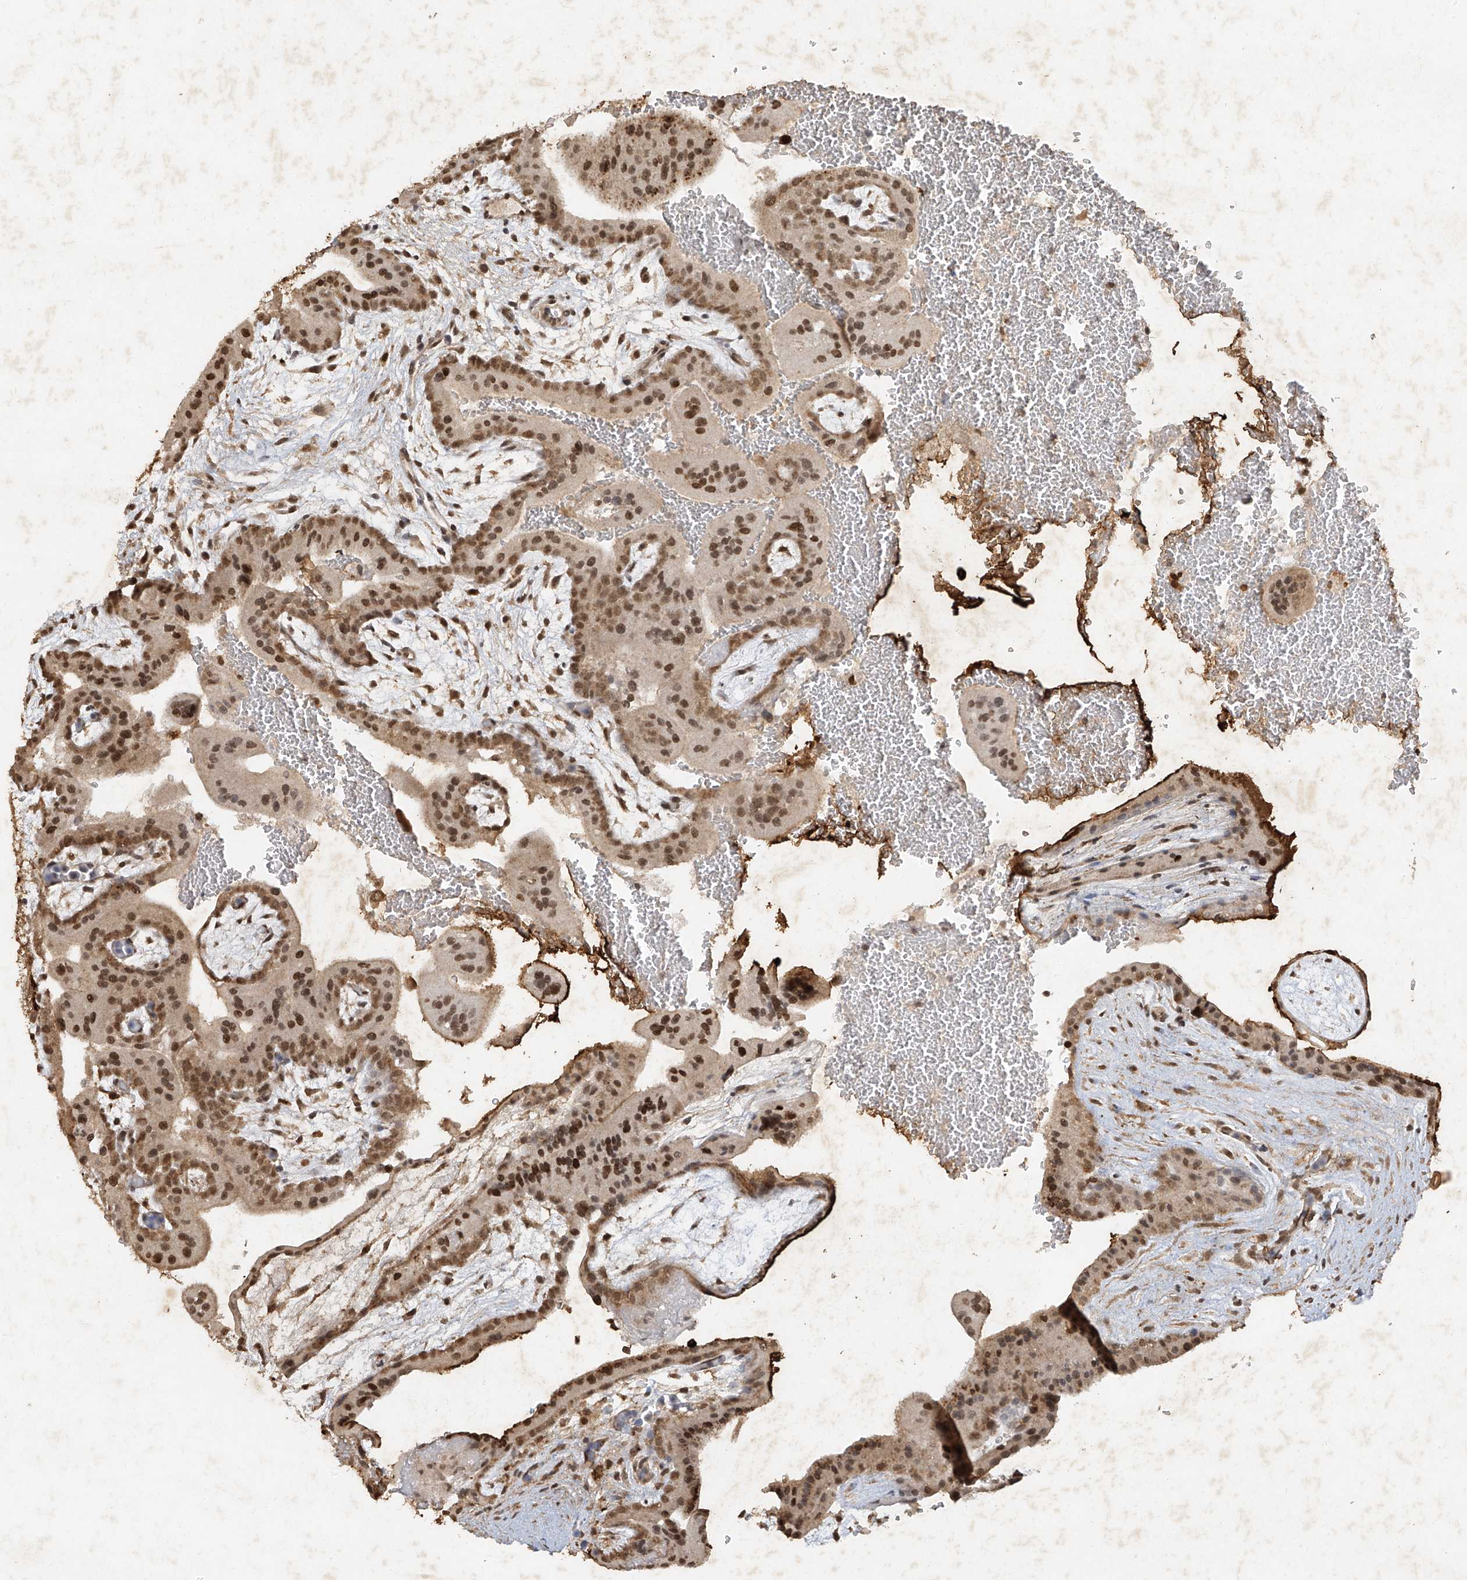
{"staining": {"intensity": "strong", "quantity": ">75%", "location": "cytoplasmic/membranous,nuclear"}, "tissue": "placenta", "cell_type": "Trophoblastic cells", "image_type": "normal", "snomed": [{"axis": "morphology", "description": "Normal tissue, NOS"}, {"axis": "topography", "description": "Placenta"}], "caption": "This image displays normal placenta stained with IHC to label a protein in brown. The cytoplasmic/membranous,nuclear of trophoblastic cells show strong positivity for the protein. Nuclei are counter-stained blue.", "gene": "ATRIP", "patient": {"sex": "female", "age": 35}}